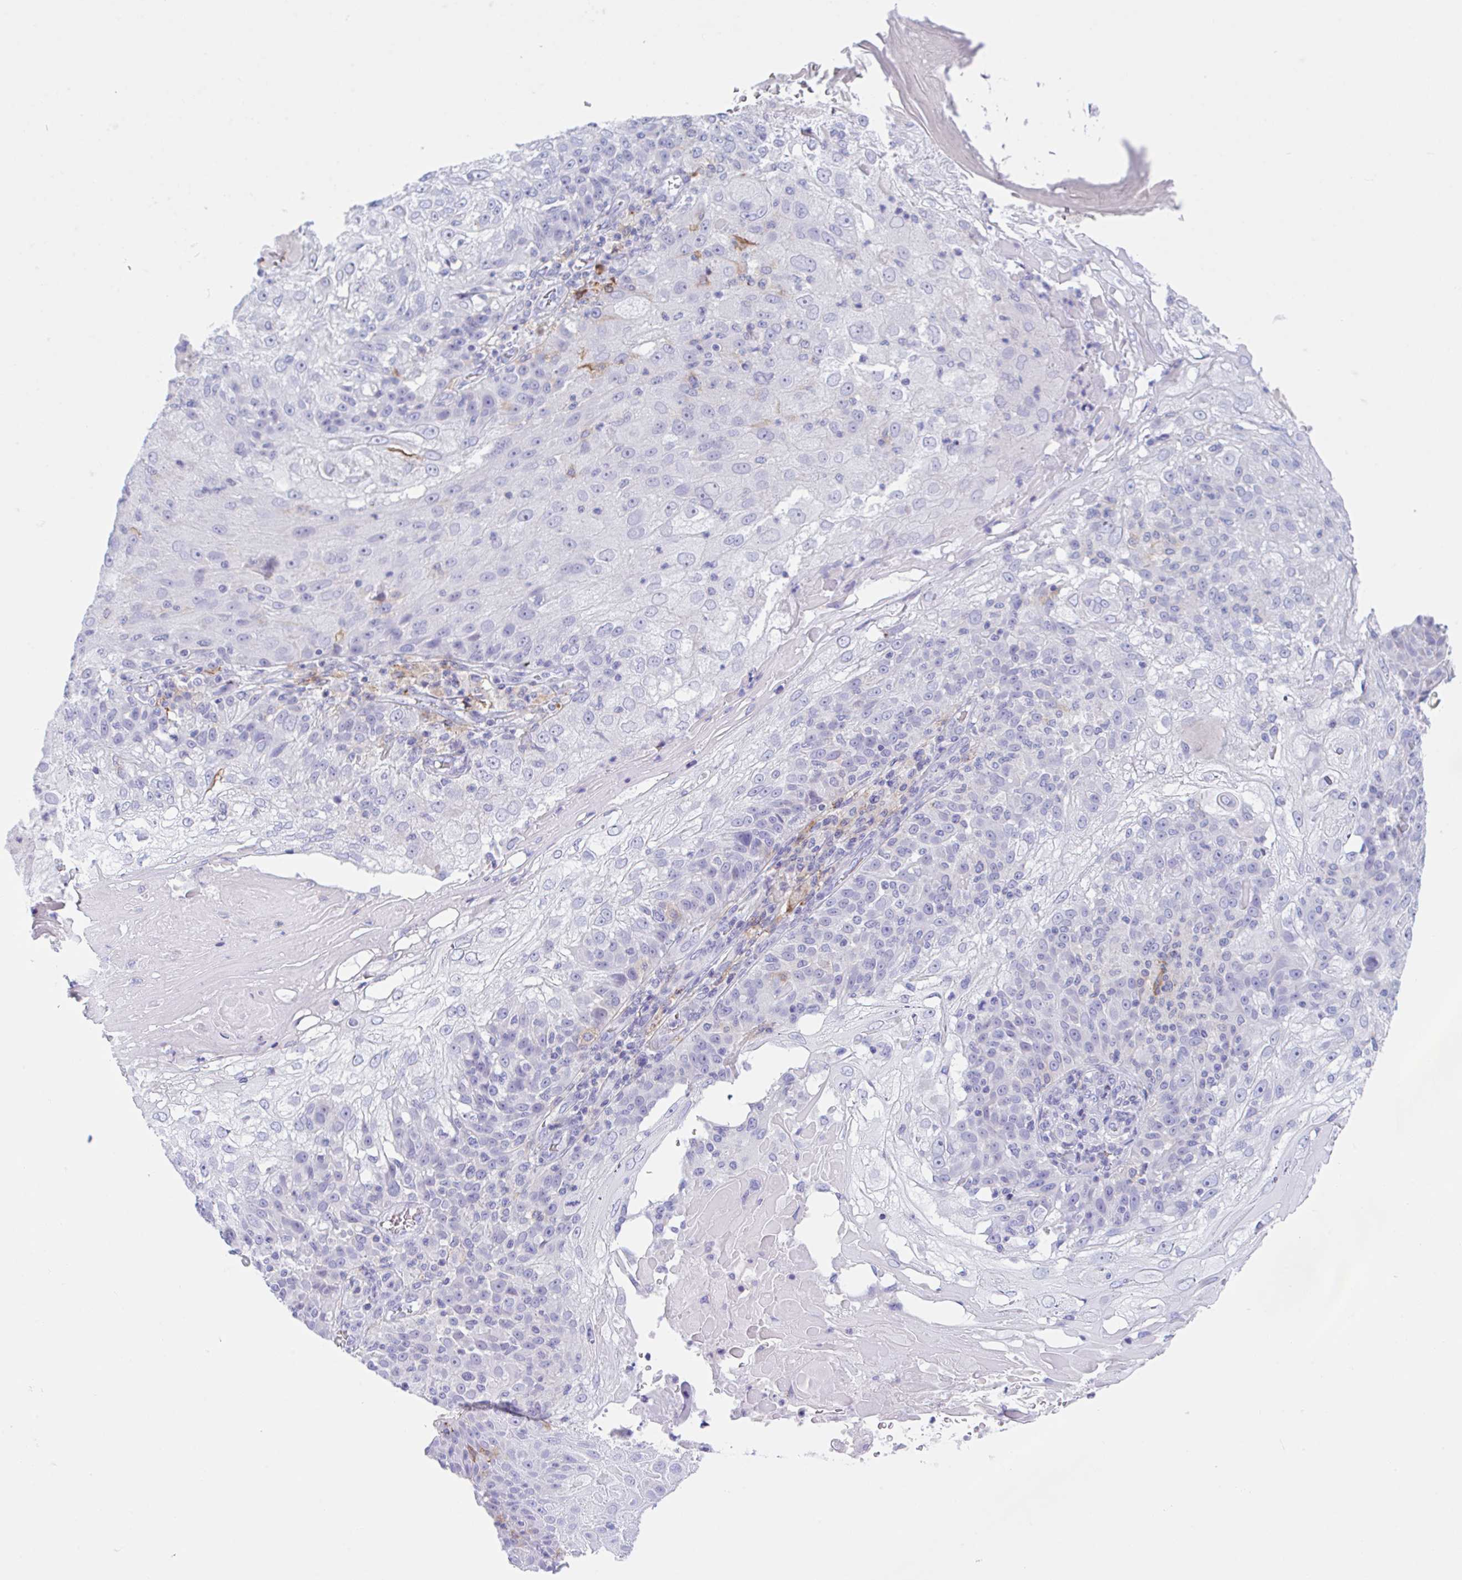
{"staining": {"intensity": "negative", "quantity": "none", "location": "none"}, "tissue": "skin cancer", "cell_type": "Tumor cells", "image_type": "cancer", "snomed": [{"axis": "morphology", "description": "Normal tissue, NOS"}, {"axis": "morphology", "description": "Squamous cell carcinoma, NOS"}, {"axis": "topography", "description": "Skin"}], "caption": "High magnification brightfield microscopy of skin cancer (squamous cell carcinoma) stained with DAB (3,3'-diaminobenzidine) (brown) and counterstained with hematoxylin (blue): tumor cells show no significant expression.", "gene": "ANKRD9", "patient": {"sex": "female", "age": 83}}